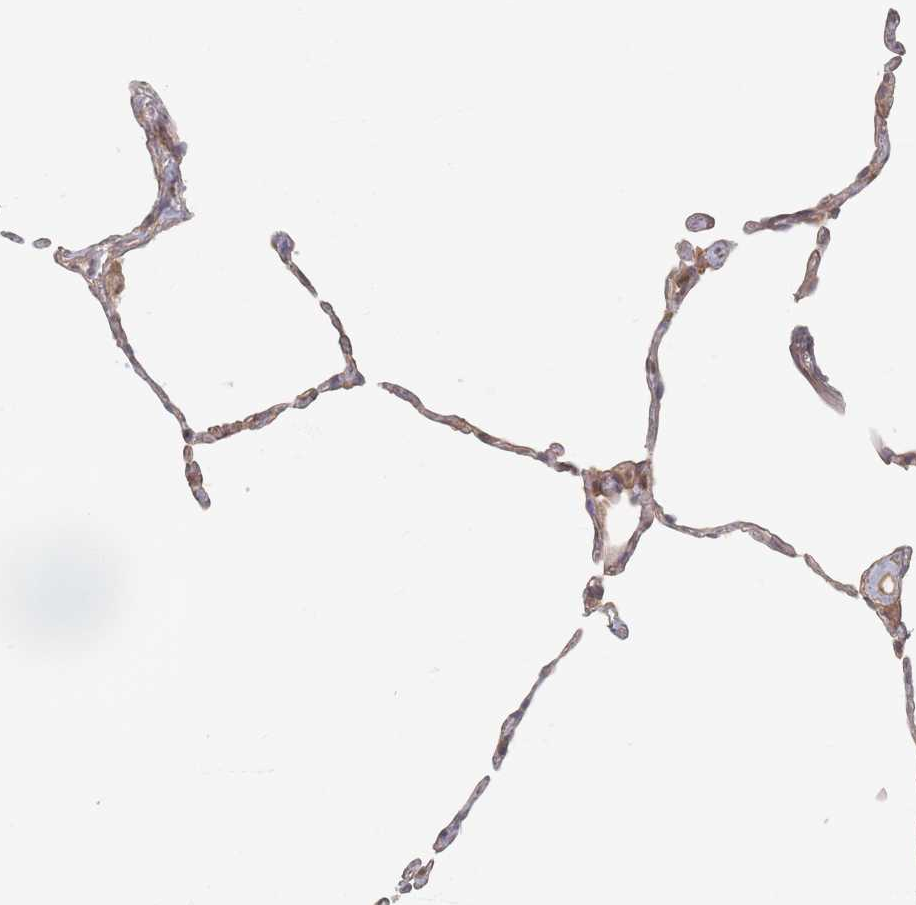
{"staining": {"intensity": "weak", "quantity": "25%-75%", "location": "cytoplasmic/membranous"}, "tissue": "lung", "cell_type": "Alveolar cells", "image_type": "normal", "snomed": [{"axis": "morphology", "description": "Normal tissue, NOS"}, {"axis": "topography", "description": "Lung"}], "caption": "About 25%-75% of alveolar cells in unremarkable human lung demonstrate weak cytoplasmic/membranous protein positivity as visualized by brown immunohistochemical staining.", "gene": "PSMD9", "patient": {"sex": "female", "age": 57}}